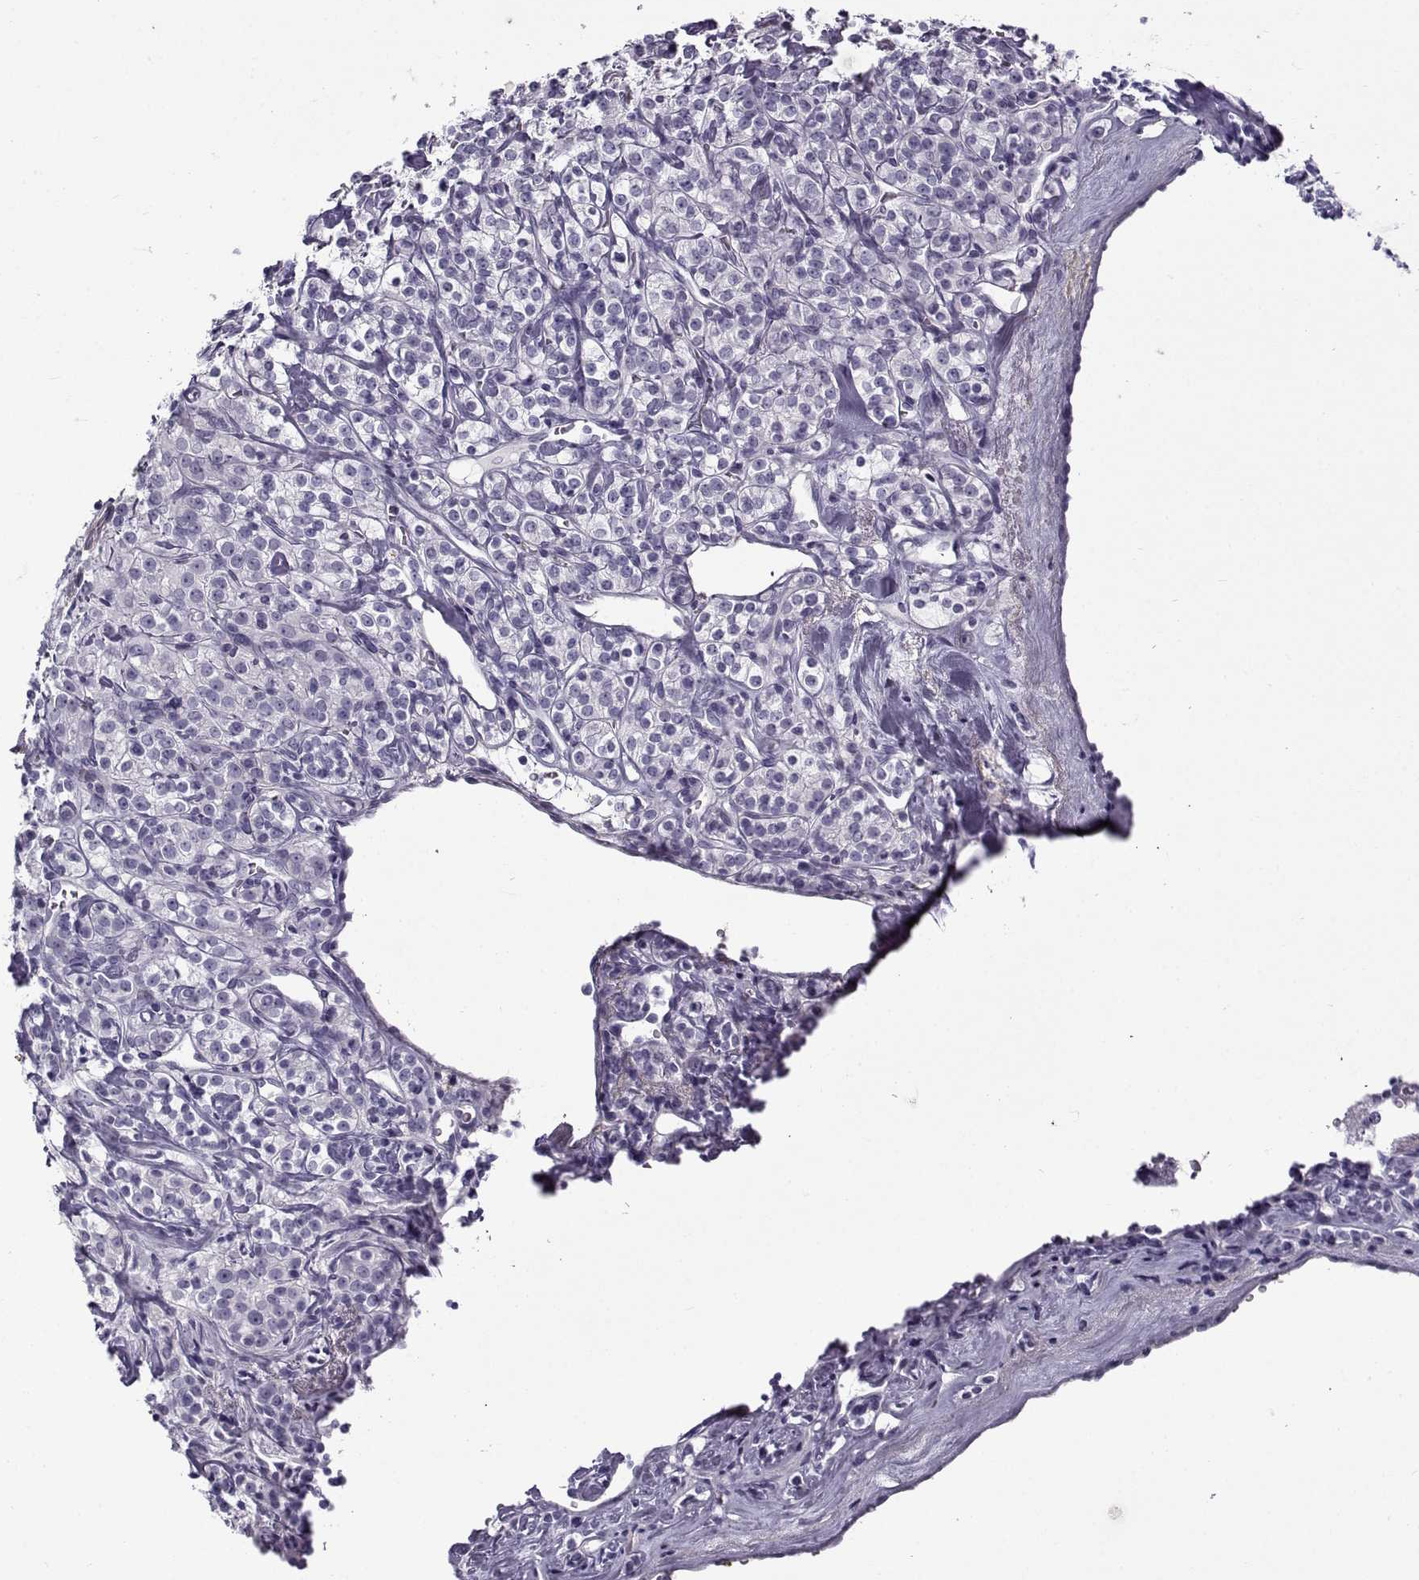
{"staining": {"intensity": "negative", "quantity": "none", "location": "none"}, "tissue": "renal cancer", "cell_type": "Tumor cells", "image_type": "cancer", "snomed": [{"axis": "morphology", "description": "Adenocarcinoma, NOS"}, {"axis": "topography", "description": "Kidney"}], "caption": "High power microscopy histopathology image of an IHC micrograph of adenocarcinoma (renal), revealing no significant staining in tumor cells.", "gene": "GTSF1L", "patient": {"sex": "male", "age": 77}}